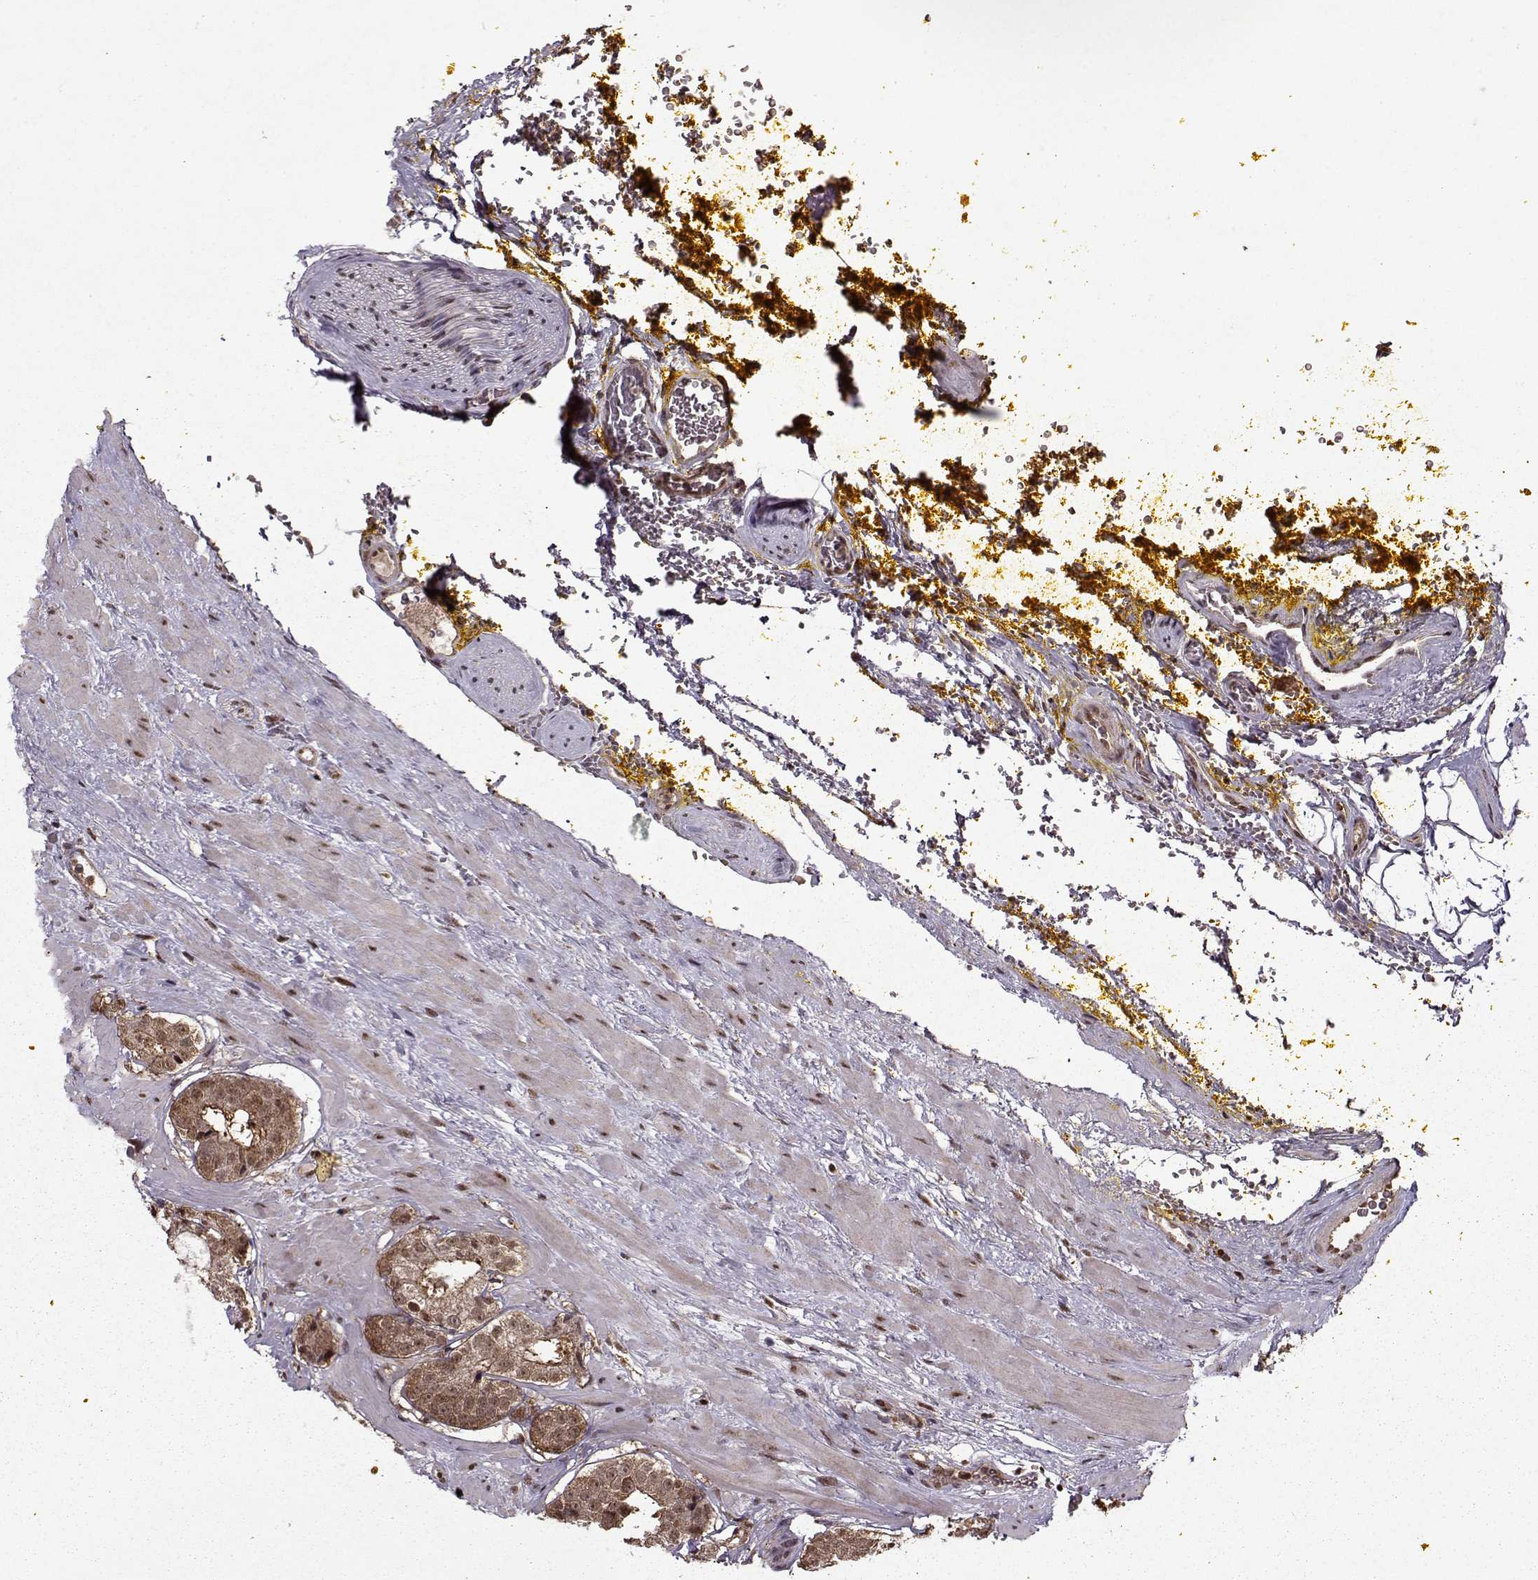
{"staining": {"intensity": "moderate", "quantity": ">75%", "location": "cytoplasmic/membranous,nuclear"}, "tissue": "prostate cancer", "cell_type": "Tumor cells", "image_type": "cancer", "snomed": [{"axis": "morphology", "description": "Adenocarcinoma, Low grade"}, {"axis": "topography", "description": "Prostate"}], "caption": "Low-grade adenocarcinoma (prostate) stained for a protein (brown) exhibits moderate cytoplasmic/membranous and nuclear positive staining in approximately >75% of tumor cells.", "gene": "PSMA7", "patient": {"sex": "male", "age": 60}}